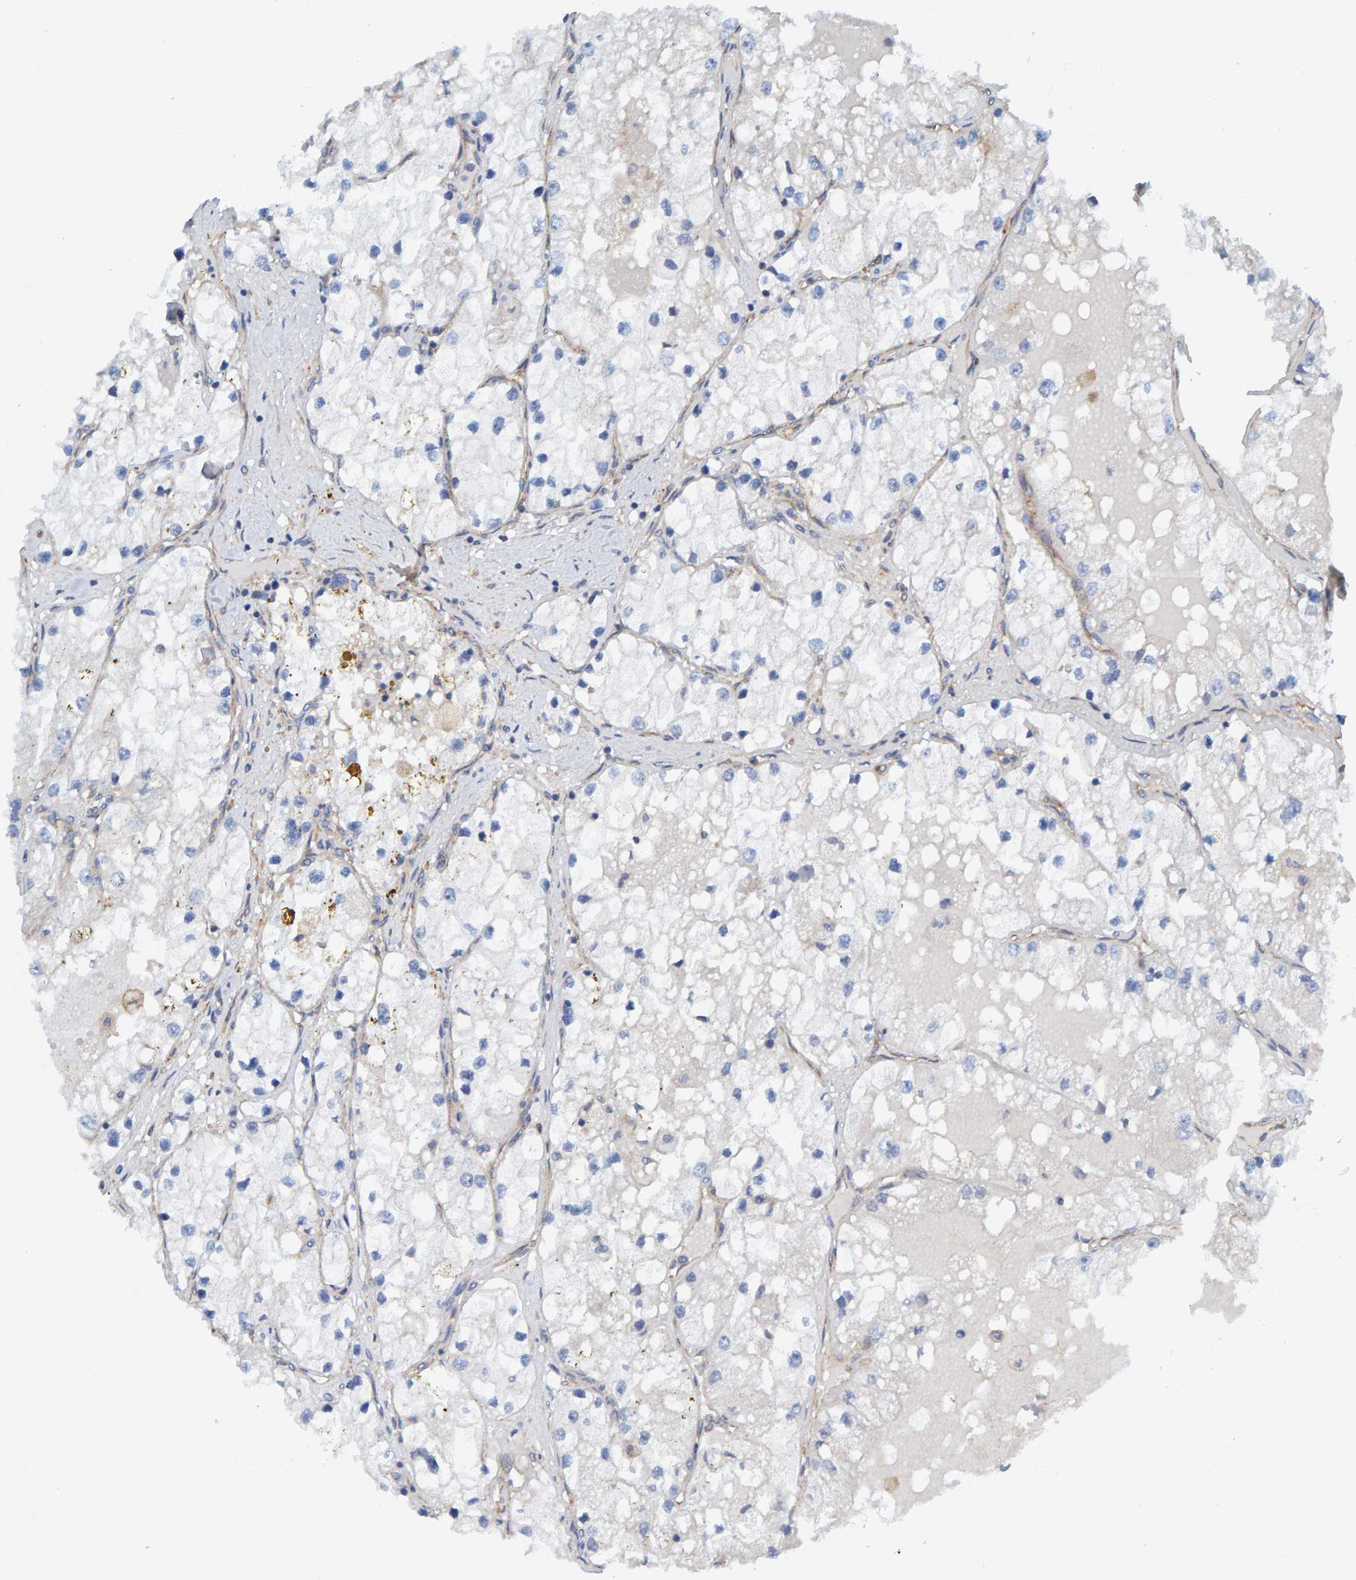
{"staining": {"intensity": "negative", "quantity": "none", "location": "none"}, "tissue": "renal cancer", "cell_type": "Tumor cells", "image_type": "cancer", "snomed": [{"axis": "morphology", "description": "Adenocarcinoma, NOS"}, {"axis": "topography", "description": "Kidney"}], "caption": "Tumor cells show no significant protein staining in renal cancer (adenocarcinoma).", "gene": "MKLN1", "patient": {"sex": "male", "age": 68}}